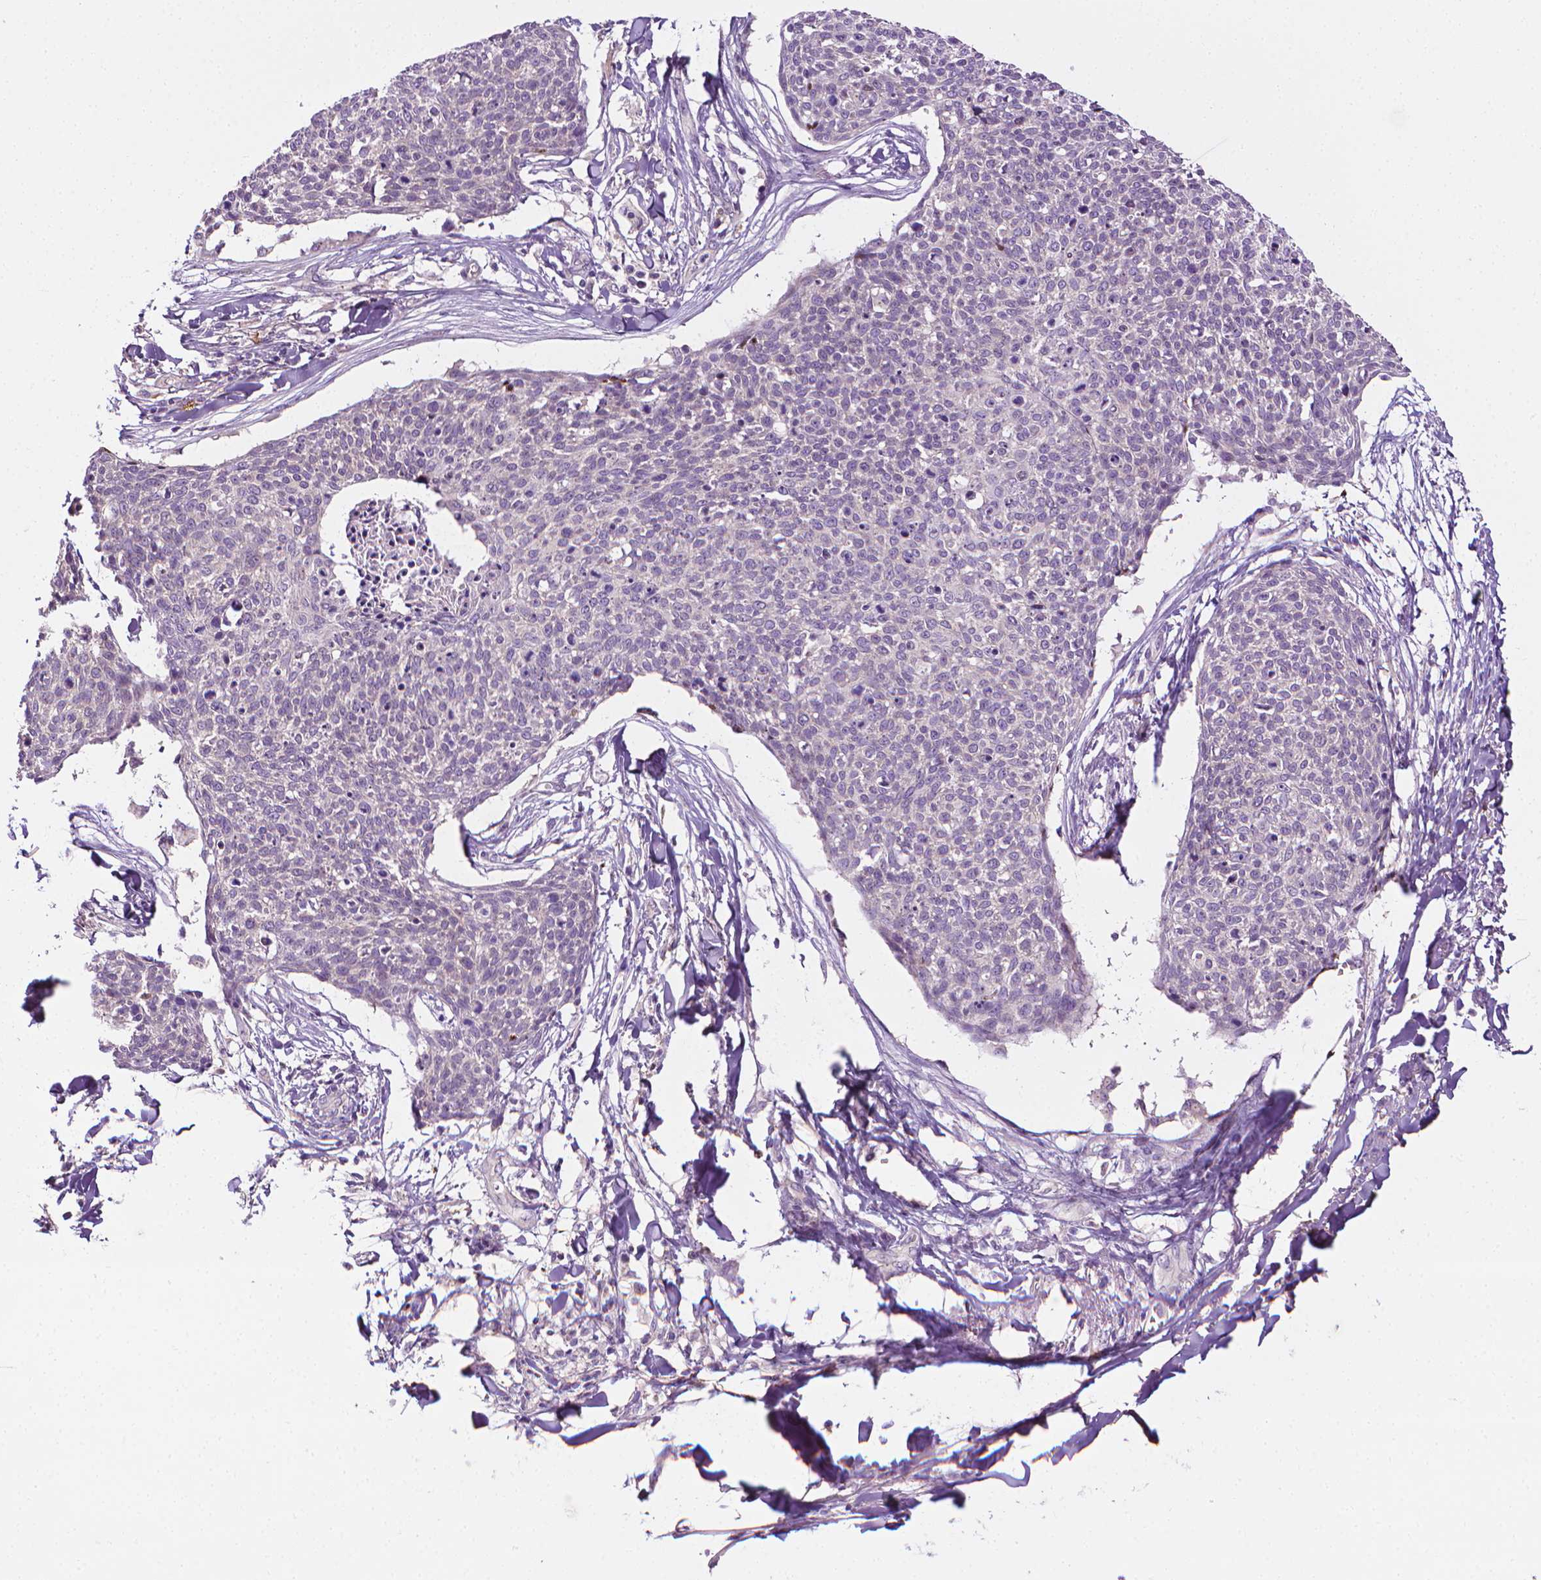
{"staining": {"intensity": "negative", "quantity": "none", "location": "none"}, "tissue": "skin cancer", "cell_type": "Tumor cells", "image_type": "cancer", "snomed": [{"axis": "morphology", "description": "Squamous cell carcinoma, NOS"}, {"axis": "topography", "description": "Skin"}, {"axis": "topography", "description": "Vulva"}], "caption": "This micrograph is of squamous cell carcinoma (skin) stained with immunohistochemistry (IHC) to label a protein in brown with the nuclei are counter-stained blue. There is no staining in tumor cells.", "gene": "MCOLN3", "patient": {"sex": "female", "age": 75}}